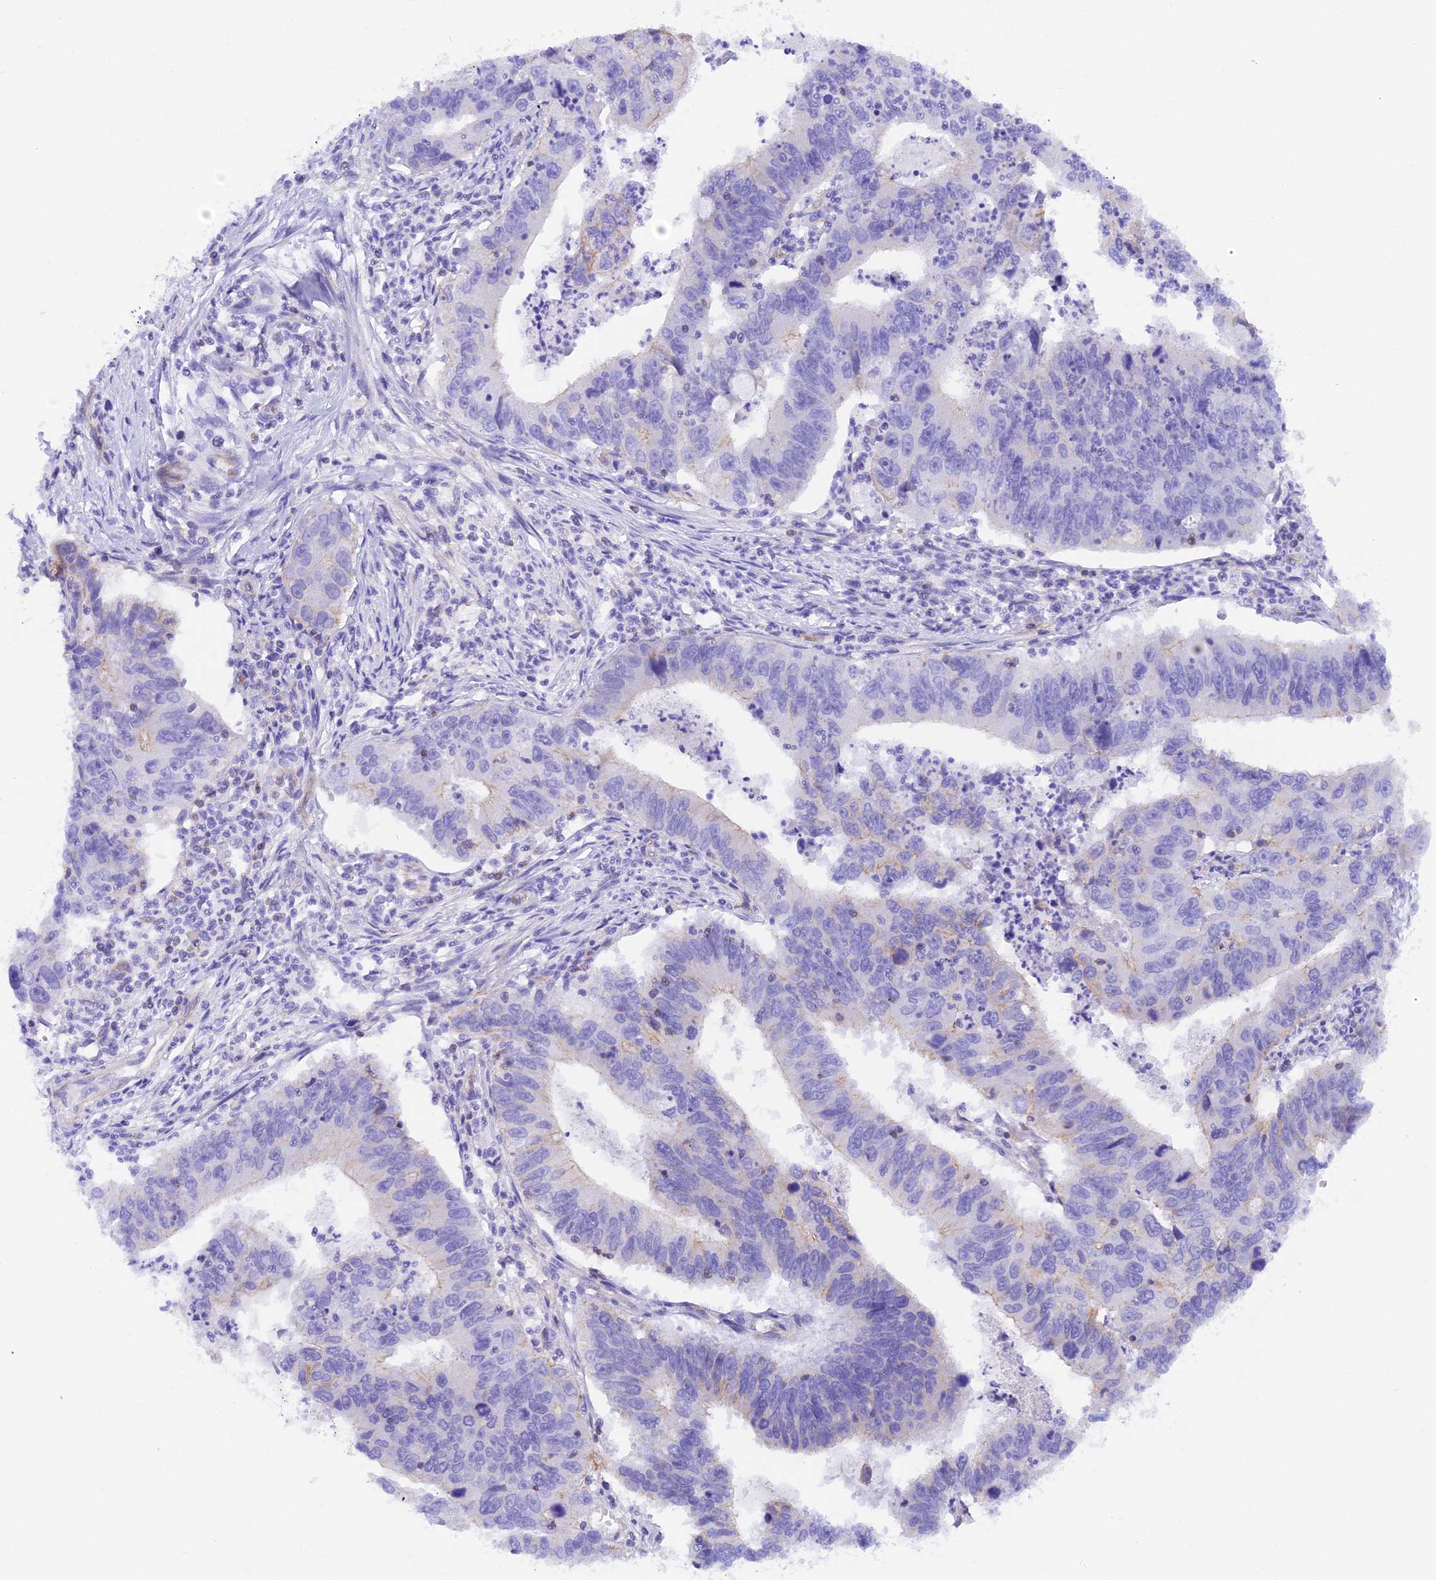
{"staining": {"intensity": "negative", "quantity": "none", "location": "none"}, "tissue": "stomach cancer", "cell_type": "Tumor cells", "image_type": "cancer", "snomed": [{"axis": "morphology", "description": "Adenocarcinoma, NOS"}, {"axis": "topography", "description": "Stomach"}], "caption": "Tumor cells show no significant protein positivity in stomach cancer (adenocarcinoma).", "gene": "FAM193A", "patient": {"sex": "male", "age": 59}}